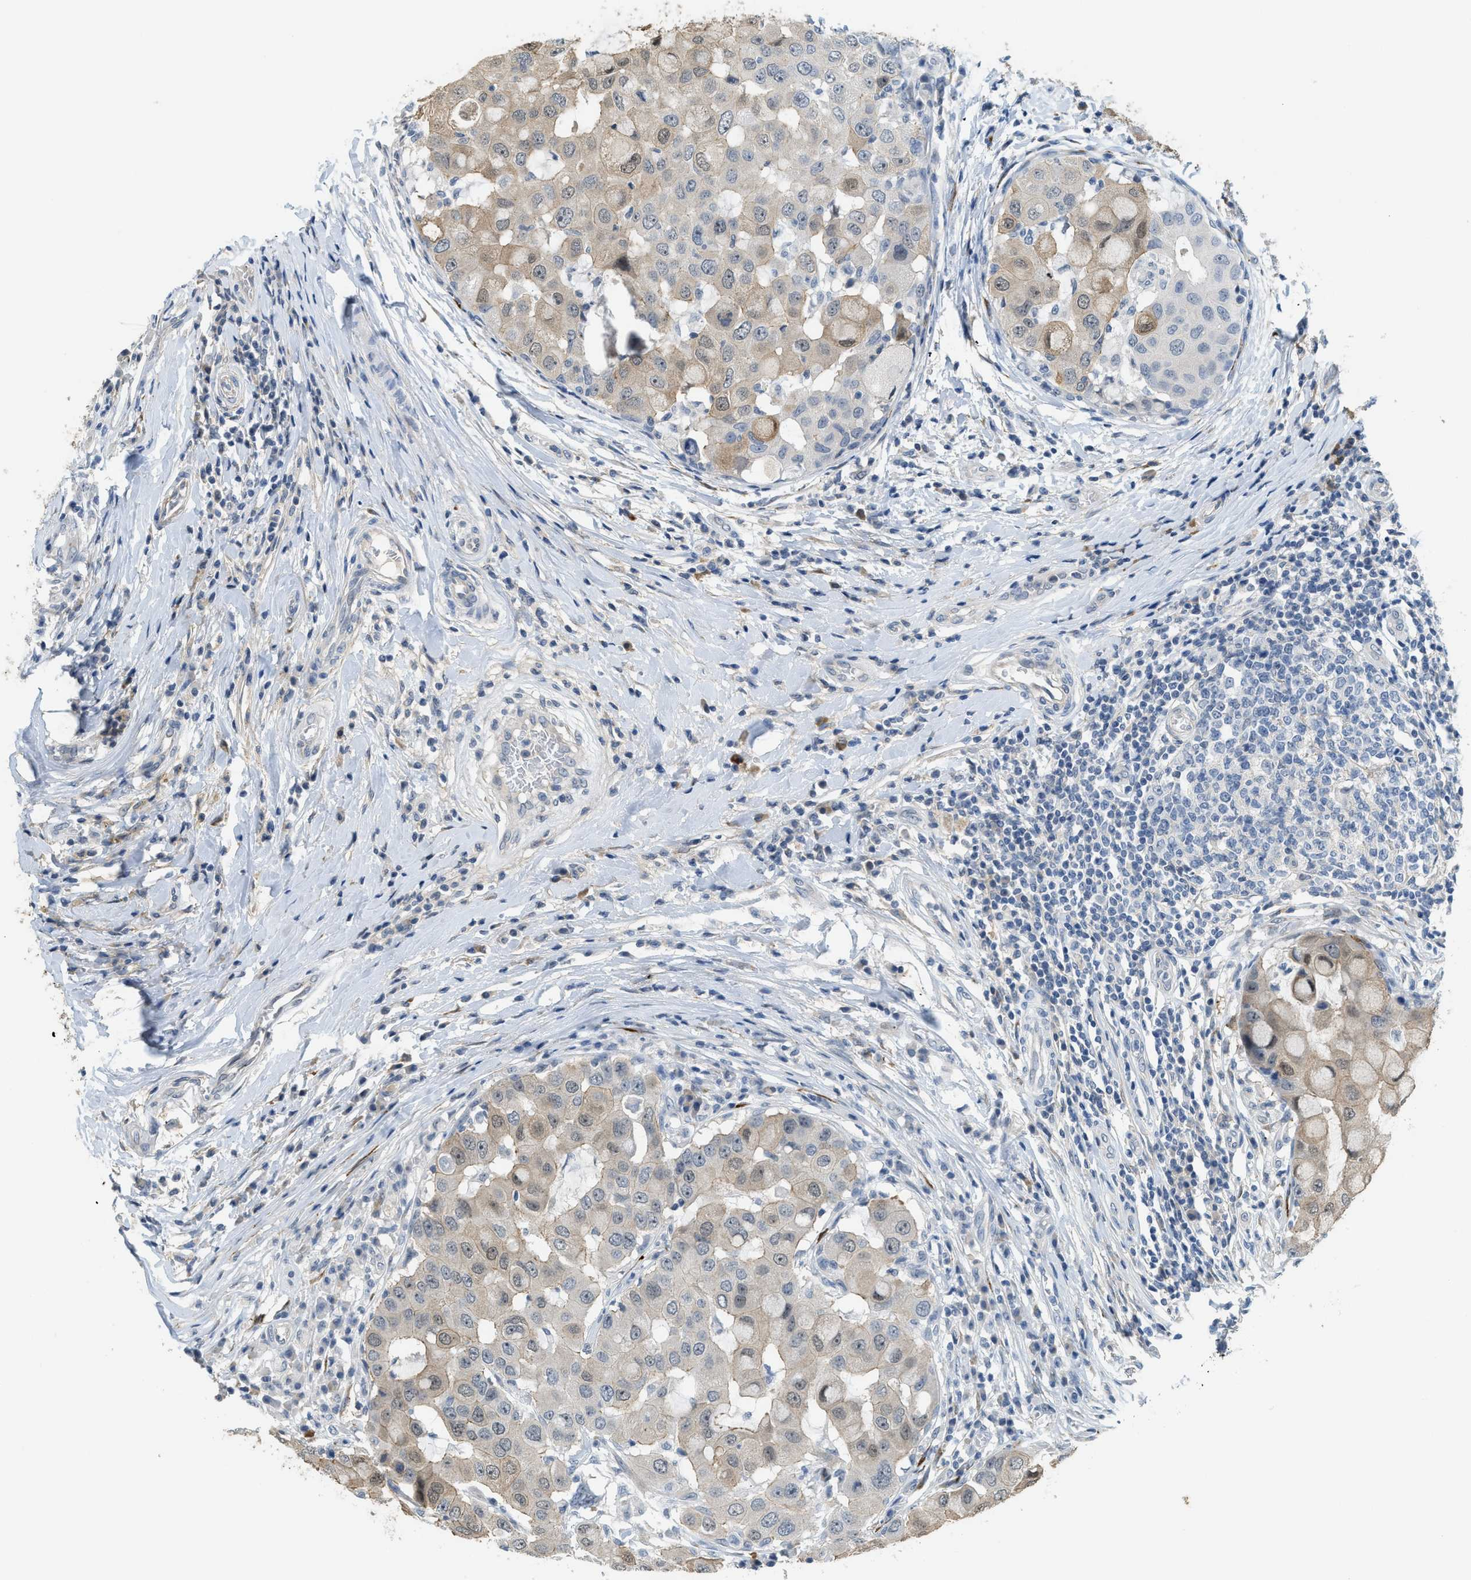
{"staining": {"intensity": "weak", "quantity": ">75%", "location": "cytoplasmic/membranous"}, "tissue": "breast cancer", "cell_type": "Tumor cells", "image_type": "cancer", "snomed": [{"axis": "morphology", "description": "Duct carcinoma"}, {"axis": "topography", "description": "Breast"}], "caption": "Tumor cells demonstrate low levels of weak cytoplasmic/membranous expression in about >75% of cells in breast cancer. (IHC, brightfield microscopy, high magnification).", "gene": "TMEM154", "patient": {"sex": "female", "age": 27}}